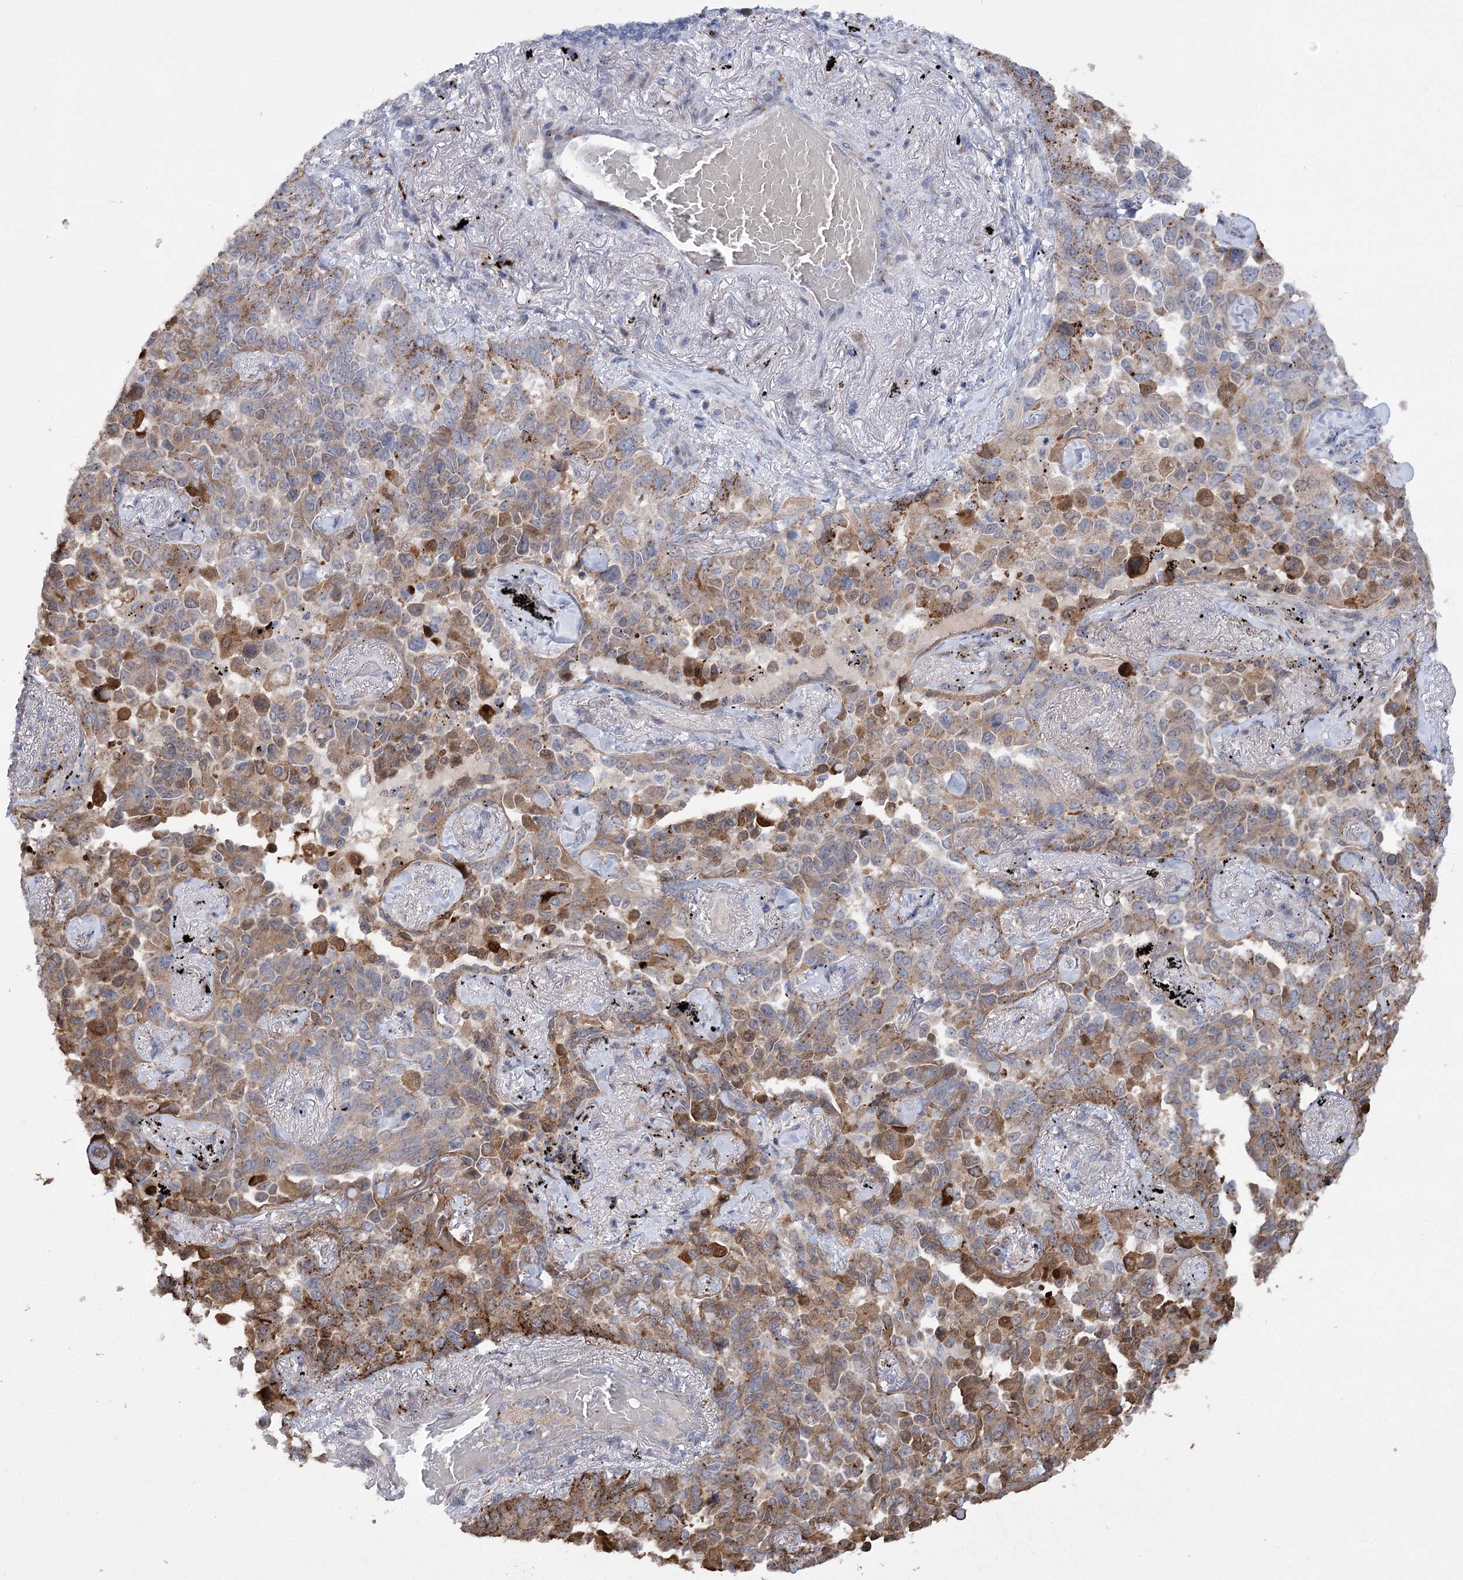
{"staining": {"intensity": "moderate", "quantity": "25%-75%", "location": "cytoplasmic/membranous"}, "tissue": "lung cancer", "cell_type": "Tumor cells", "image_type": "cancer", "snomed": [{"axis": "morphology", "description": "Adenocarcinoma, NOS"}, {"axis": "topography", "description": "Lung"}], "caption": "The histopathology image exhibits staining of lung cancer (adenocarcinoma), revealing moderate cytoplasmic/membranous protein expression (brown color) within tumor cells. The staining was performed using DAB, with brown indicating positive protein expression. Nuclei are stained blue with hematoxylin.", "gene": "NME7", "patient": {"sex": "female", "age": 67}}